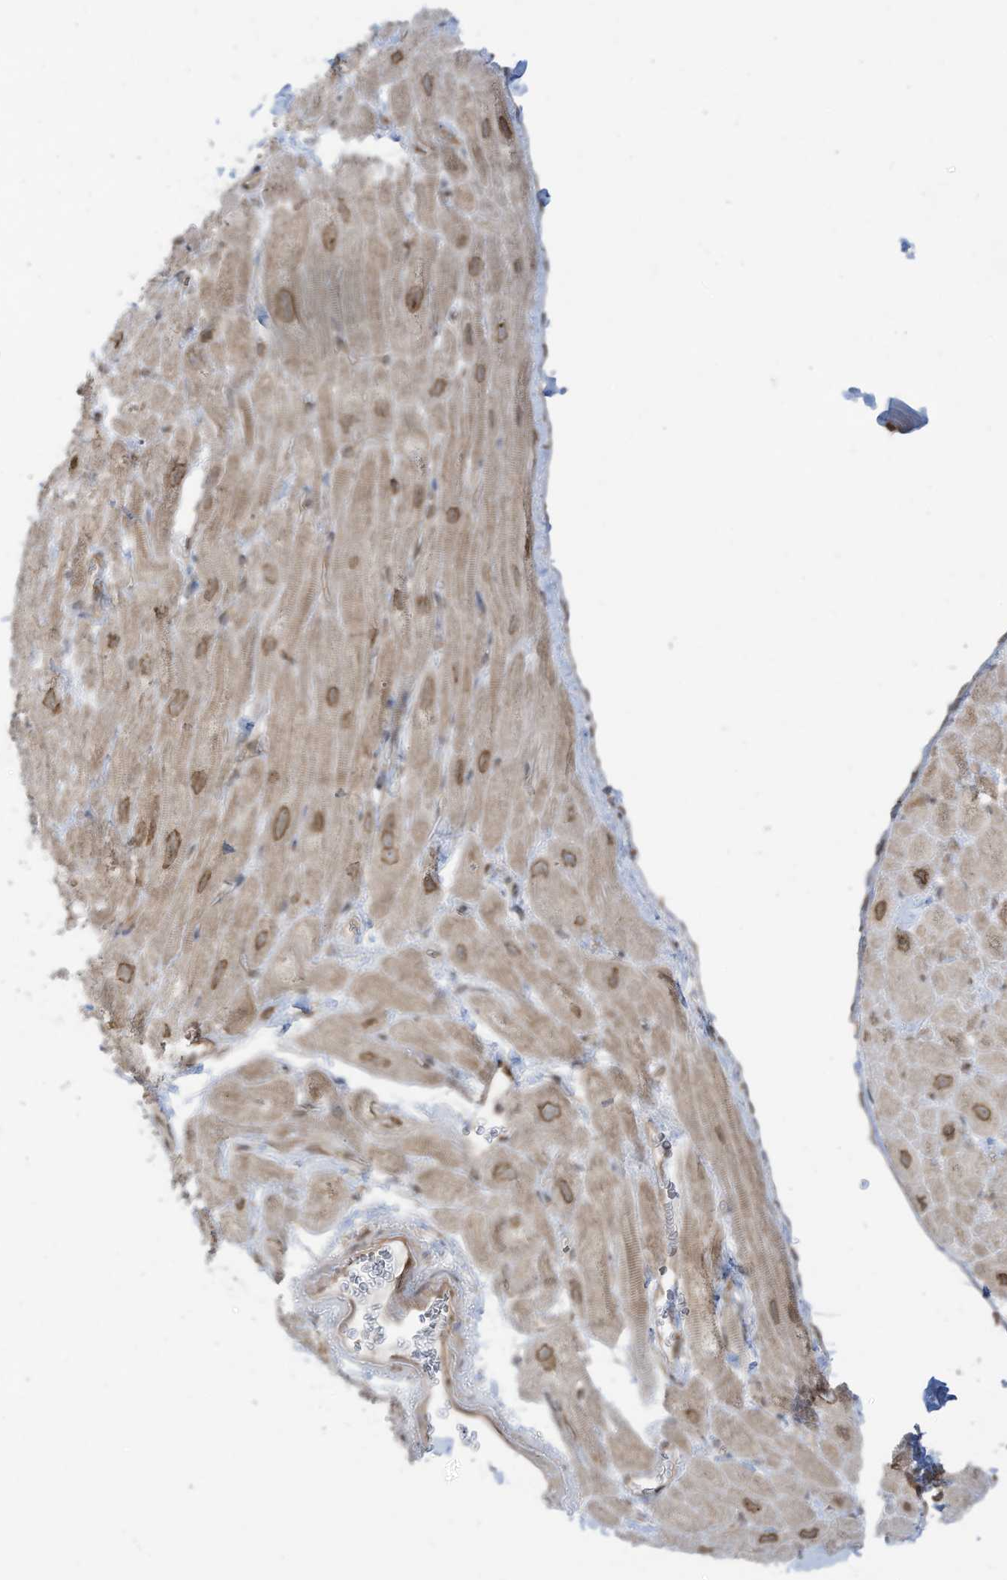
{"staining": {"intensity": "moderate", "quantity": ">75%", "location": "nuclear"}, "tissue": "heart muscle", "cell_type": "Cardiomyocytes", "image_type": "normal", "snomed": [{"axis": "morphology", "description": "Normal tissue, NOS"}, {"axis": "topography", "description": "Heart"}], "caption": "Brown immunohistochemical staining in benign heart muscle demonstrates moderate nuclear positivity in approximately >75% of cardiomyocytes.", "gene": "KPNB1", "patient": {"sex": "male", "age": 49}}